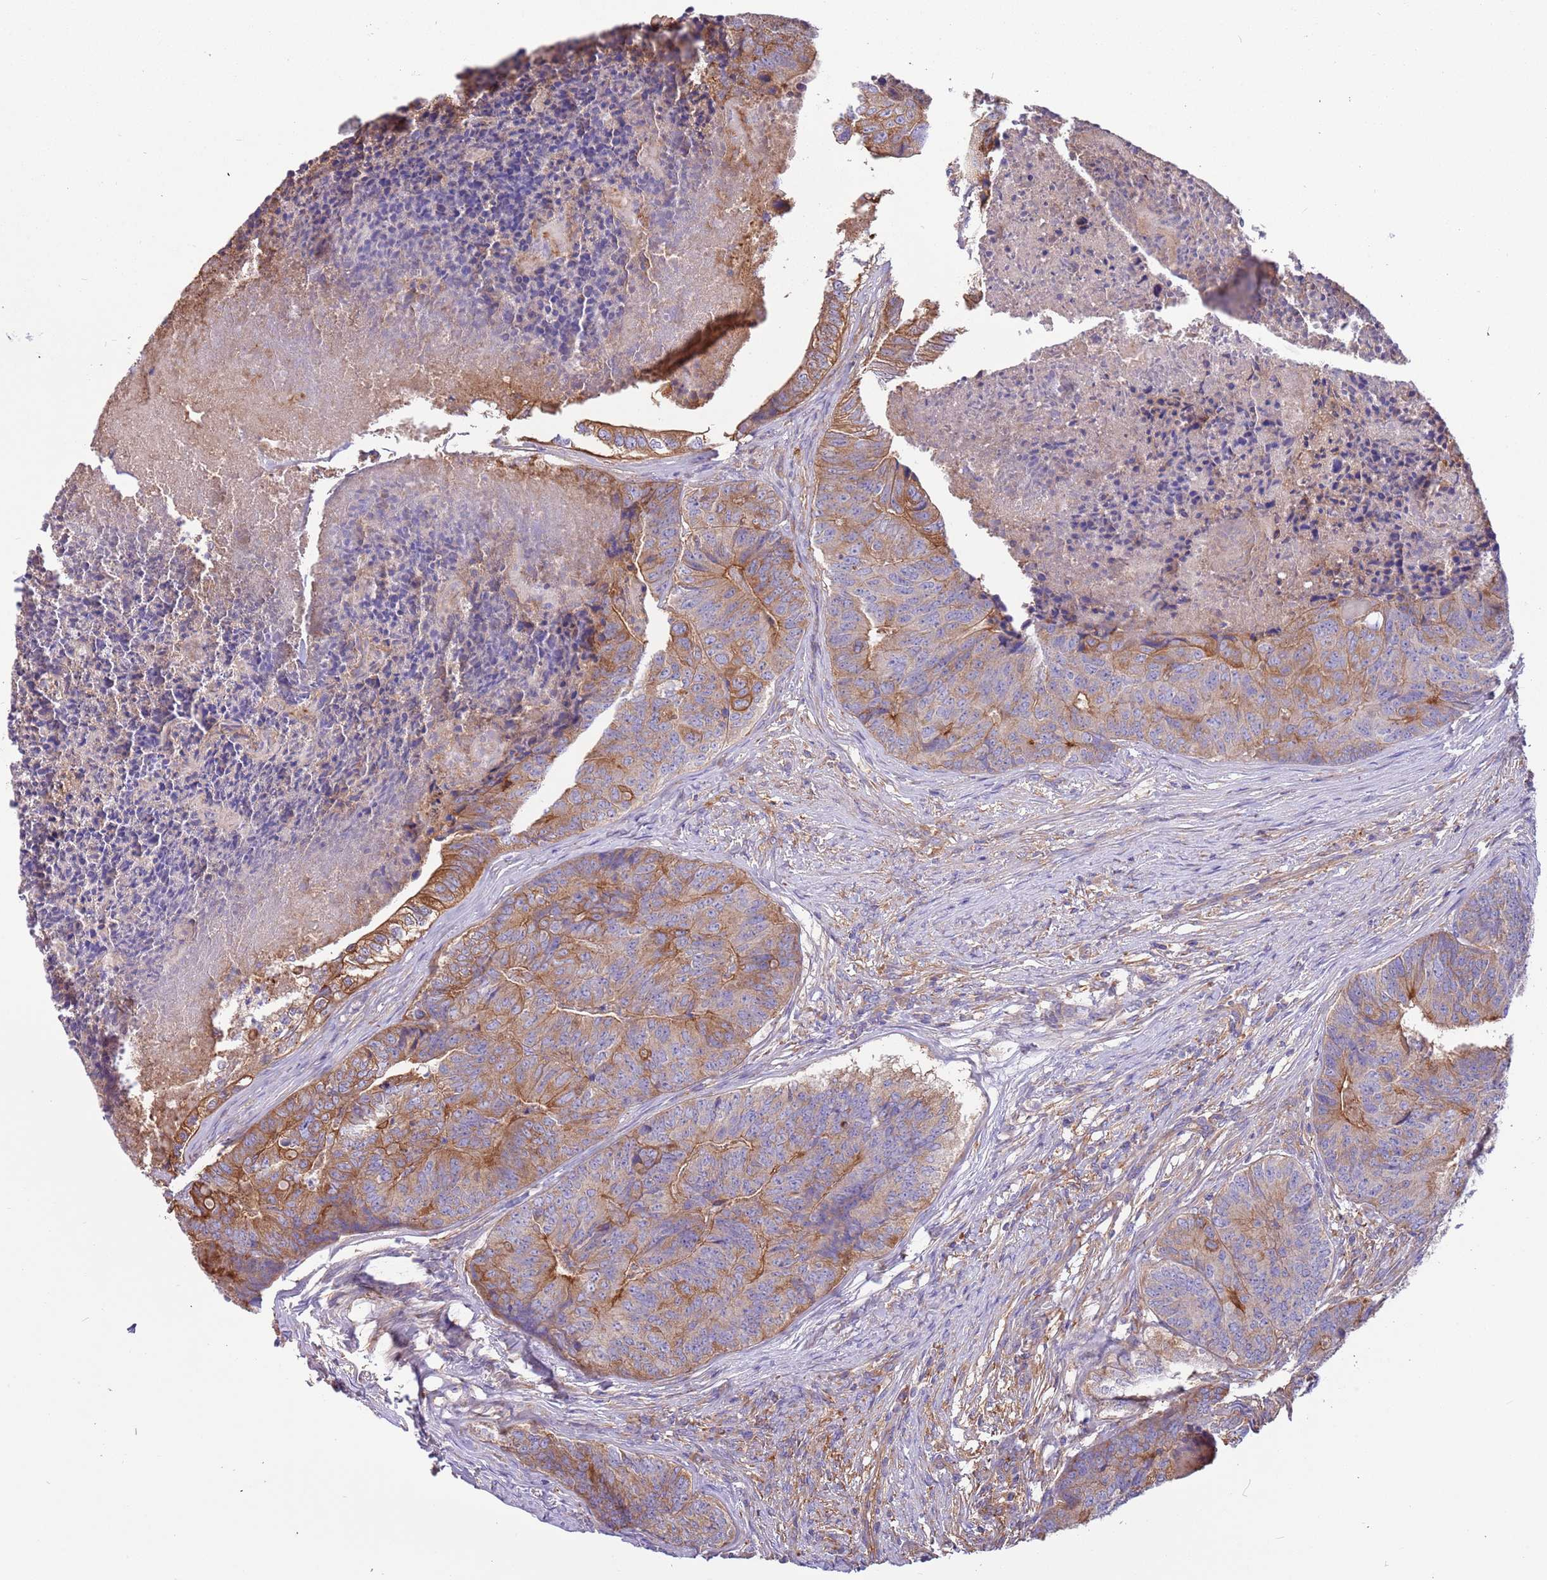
{"staining": {"intensity": "moderate", "quantity": ">75%", "location": "cytoplasmic/membranous"}, "tissue": "colorectal cancer", "cell_type": "Tumor cells", "image_type": "cancer", "snomed": [{"axis": "morphology", "description": "Adenocarcinoma, NOS"}, {"axis": "topography", "description": "Colon"}], "caption": "Protein staining displays moderate cytoplasmic/membranous expression in about >75% of tumor cells in colorectal cancer (adenocarcinoma).", "gene": "NAALADL1", "patient": {"sex": "female", "age": 67}}